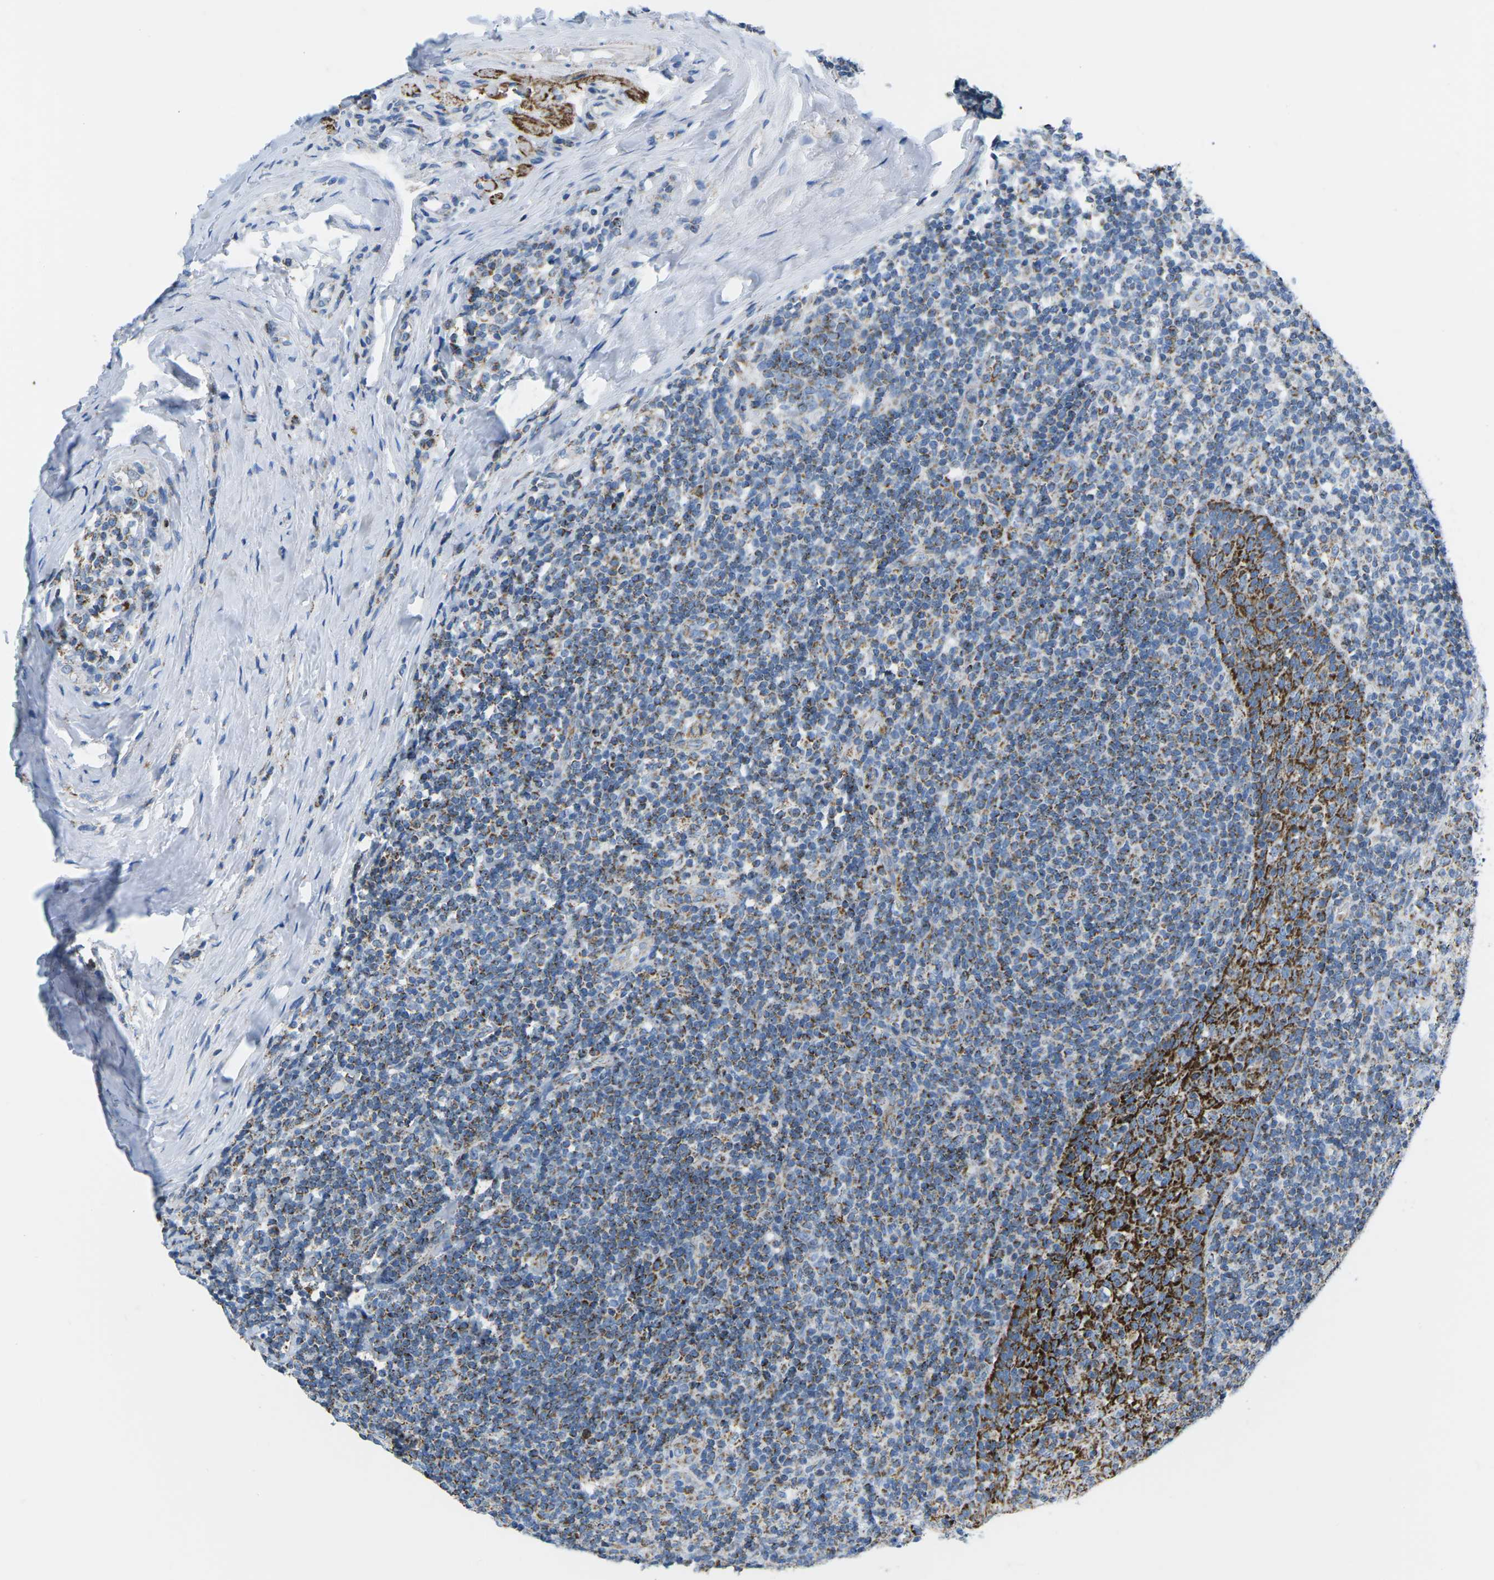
{"staining": {"intensity": "strong", "quantity": "25%-75%", "location": "cytoplasmic/membranous"}, "tissue": "tonsil", "cell_type": "Germinal center cells", "image_type": "normal", "snomed": [{"axis": "morphology", "description": "Normal tissue, NOS"}, {"axis": "topography", "description": "Tonsil"}], "caption": "IHC histopathology image of unremarkable human tonsil stained for a protein (brown), which reveals high levels of strong cytoplasmic/membranous staining in about 25%-75% of germinal center cells.", "gene": "COX6C", "patient": {"sex": "female", "age": 19}}